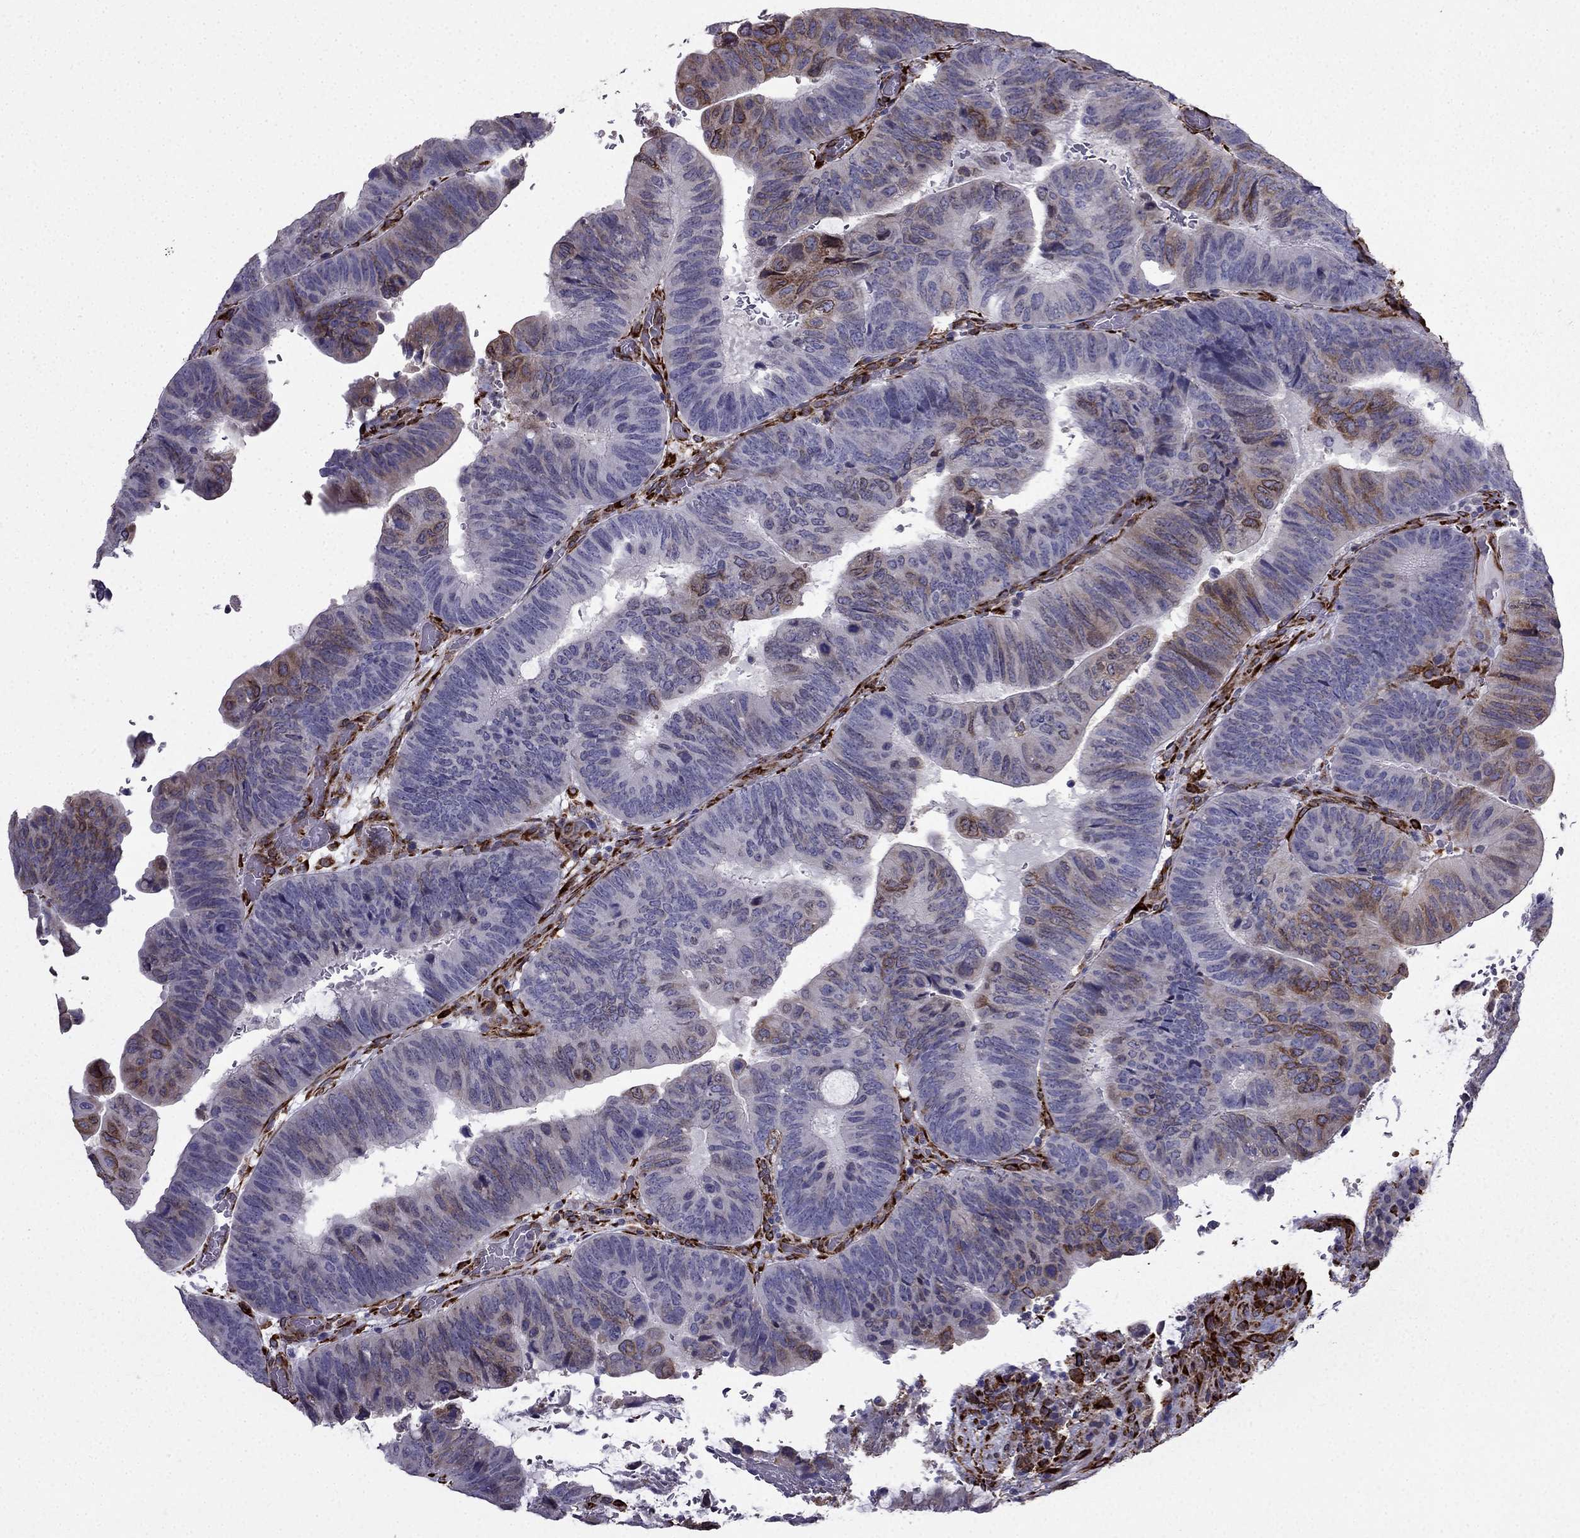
{"staining": {"intensity": "moderate", "quantity": "<25%", "location": "cytoplasmic/membranous"}, "tissue": "colorectal cancer", "cell_type": "Tumor cells", "image_type": "cancer", "snomed": [{"axis": "morphology", "description": "Normal tissue, NOS"}, {"axis": "morphology", "description": "Adenocarcinoma, NOS"}, {"axis": "topography", "description": "Rectum"}], "caption": "Colorectal adenocarcinoma was stained to show a protein in brown. There is low levels of moderate cytoplasmic/membranous positivity in approximately <25% of tumor cells. Using DAB (3,3'-diaminobenzidine) (brown) and hematoxylin (blue) stains, captured at high magnification using brightfield microscopy.", "gene": "IKBIP", "patient": {"sex": "male", "age": 92}}